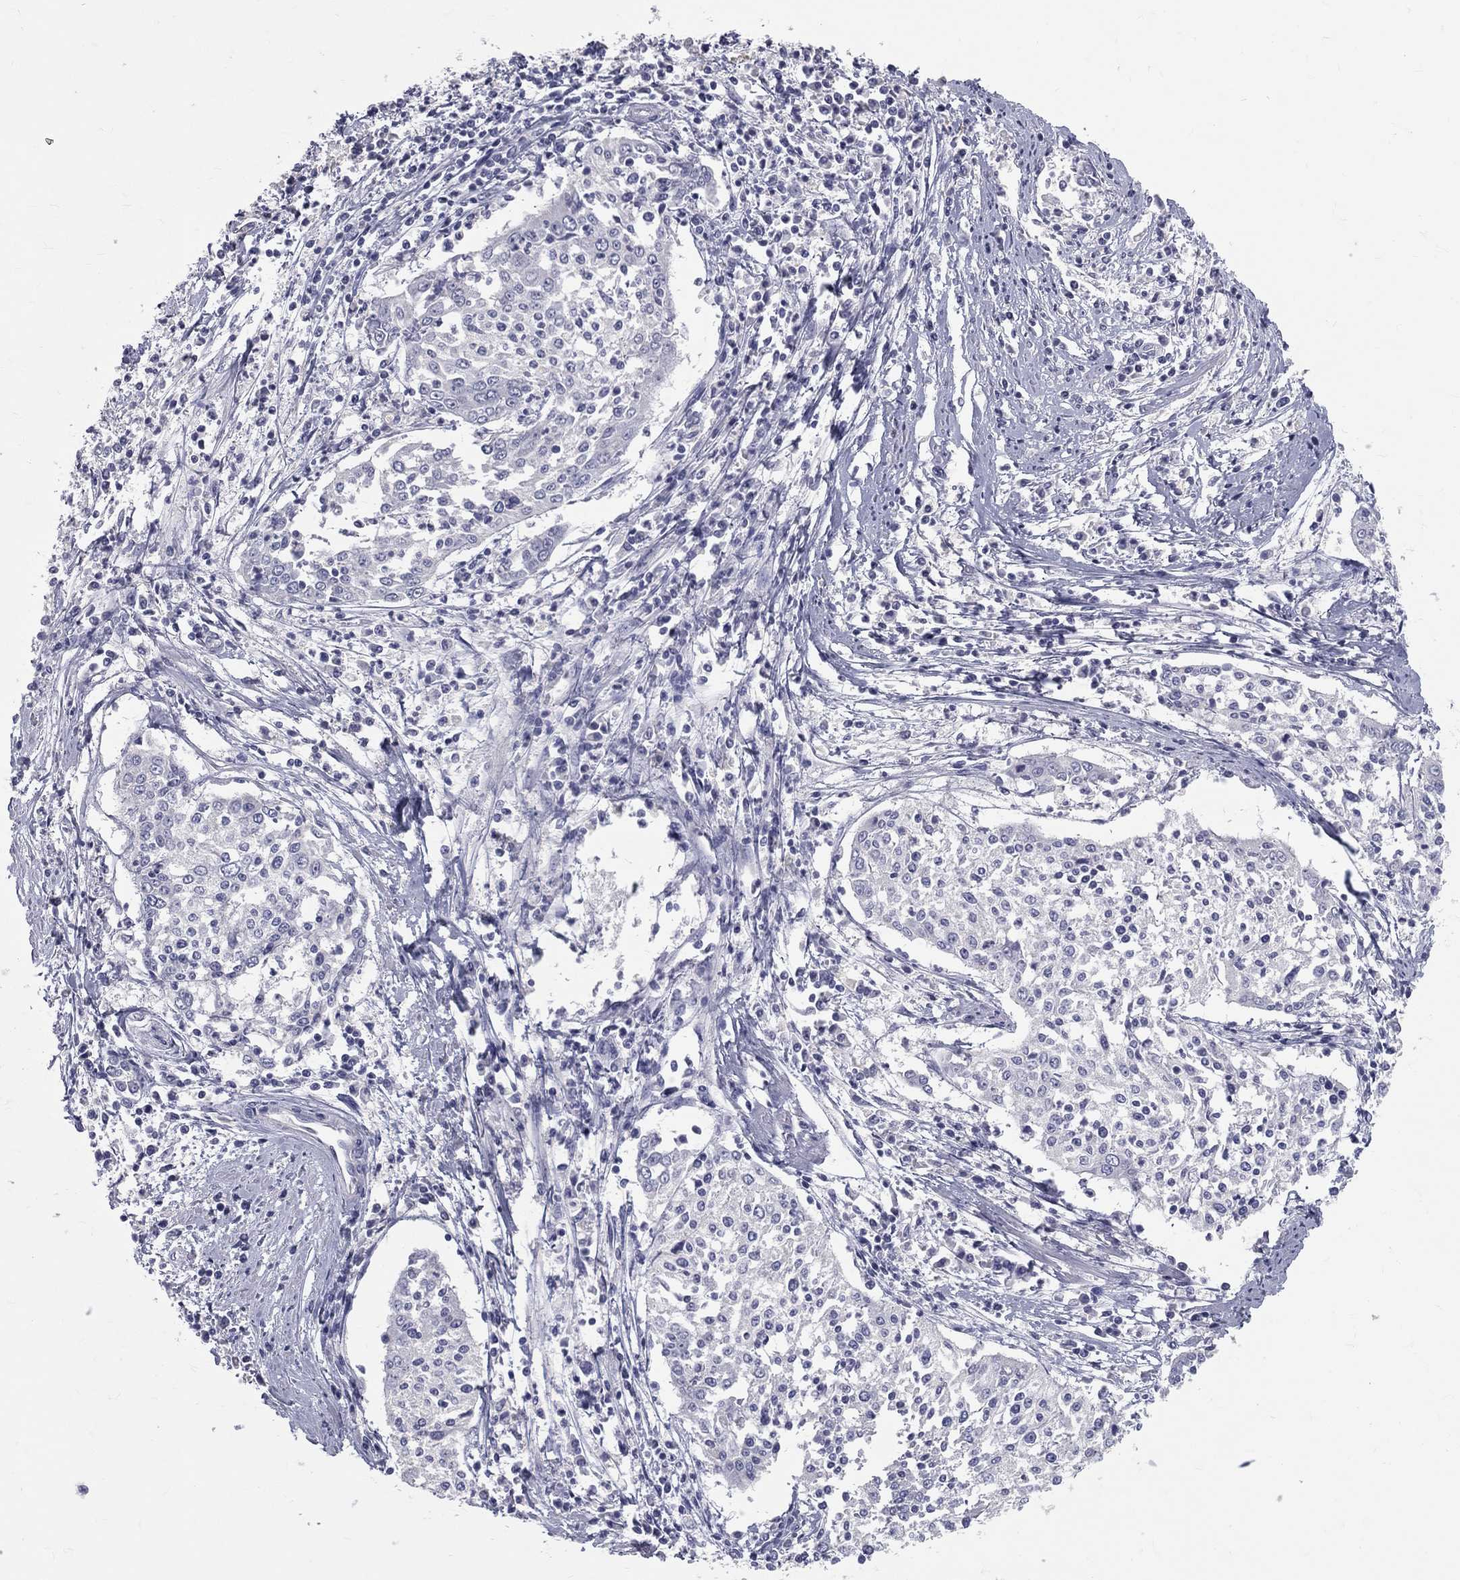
{"staining": {"intensity": "negative", "quantity": "none", "location": "none"}, "tissue": "cervical cancer", "cell_type": "Tumor cells", "image_type": "cancer", "snomed": [{"axis": "morphology", "description": "Squamous cell carcinoma, NOS"}, {"axis": "topography", "description": "Cervix"}], "caption": "Human cervical squamous cell carcinoma stained for a protein using immunohistochemistry (IHC) exhibits no staining in tumor cells.", "gene": "TFPI2", "patient": {"sex": "female", "age": 41}}